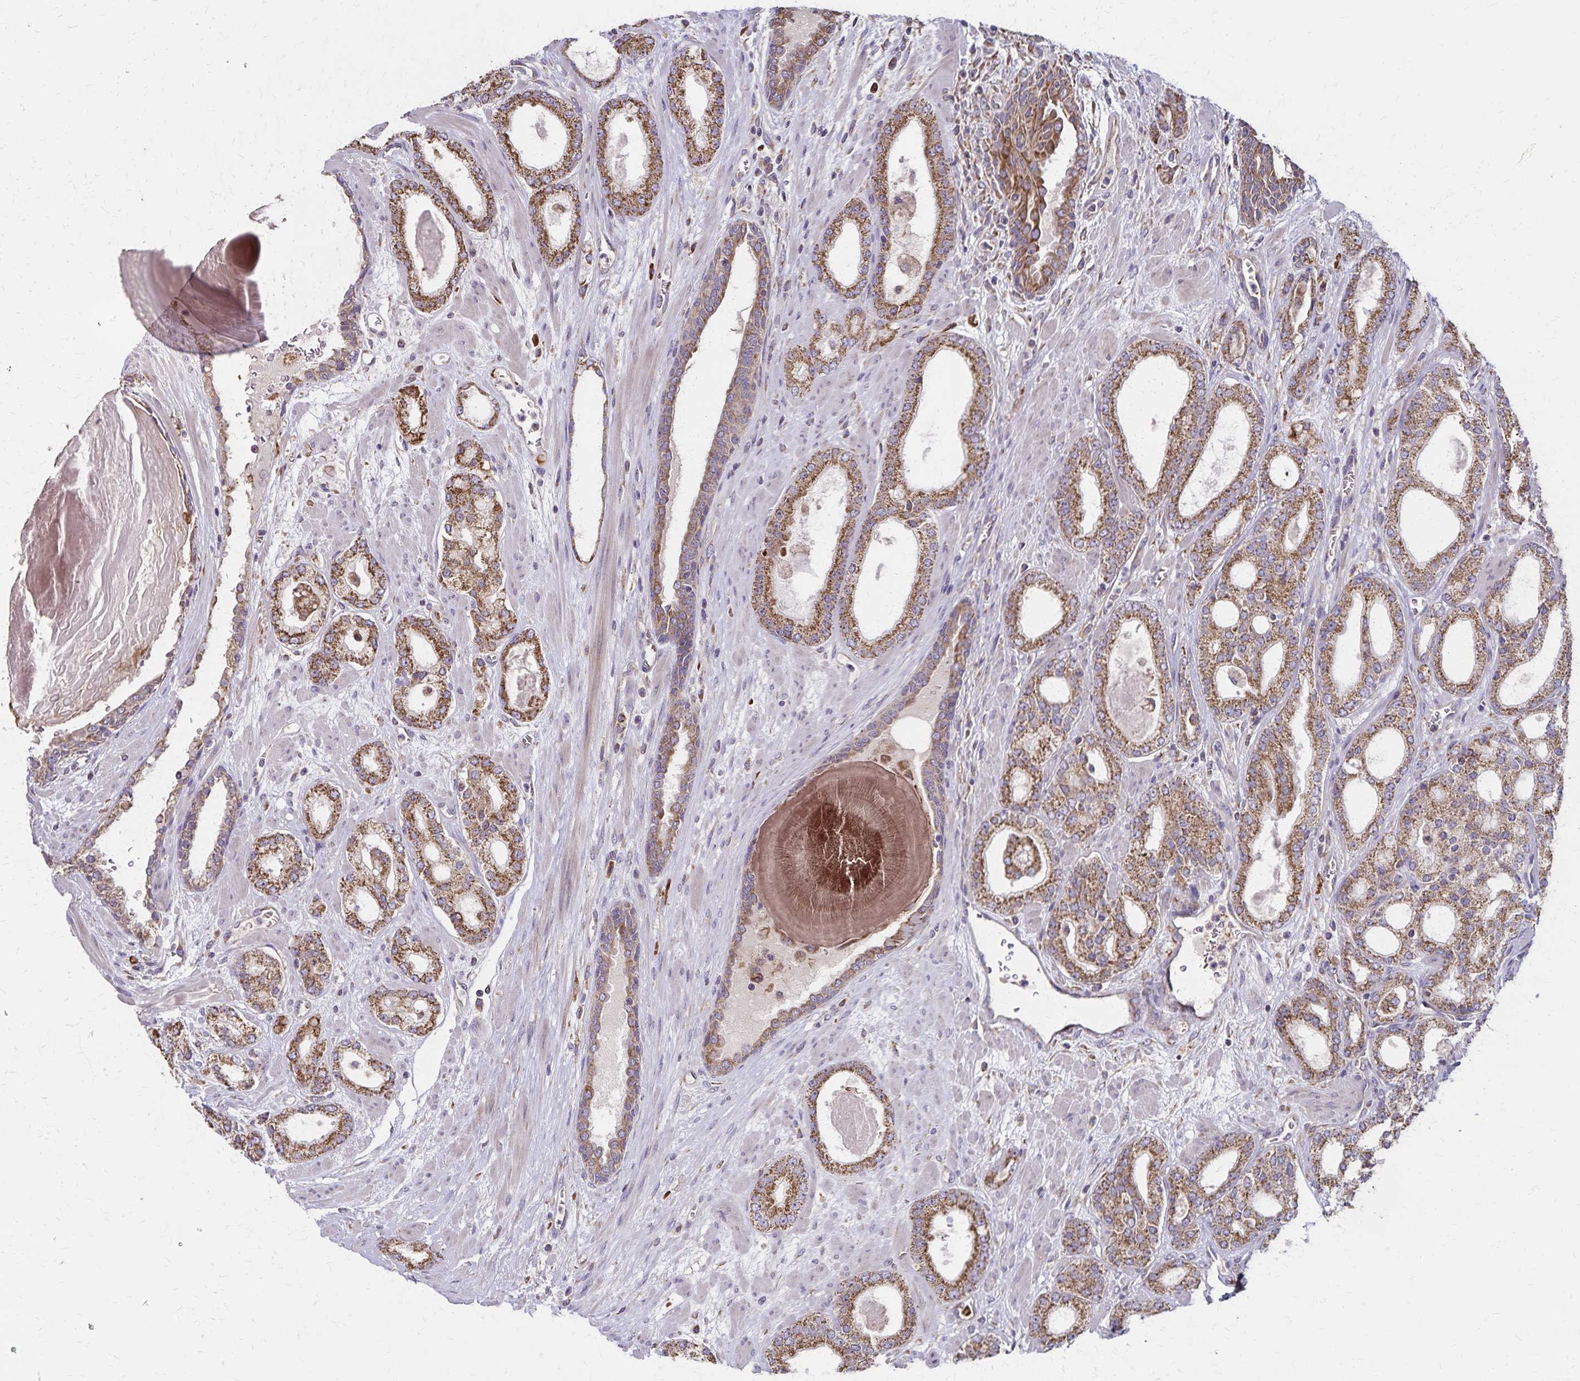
{"staining": {"intensity": "moderate", "quantity": ">75%", "location": "cytoplasmic/membranous"}, "tissue": "prostate cancer", "cell_type": "Tumor cells", "image_type": "cancer", "snomed": [{"axis": "morphology", "description": "Adenocarcinoma, High grade"}, {"axis": "topography", "description": "Prostate"}], "caption": "Moderate cytoplasmic/membranous expression is identified in approximately >75% of tumor cells in prostate adenocarcinoma (high-grade).", "gene": "RNF10", "patient": {"sex": "male", "age": 64}}